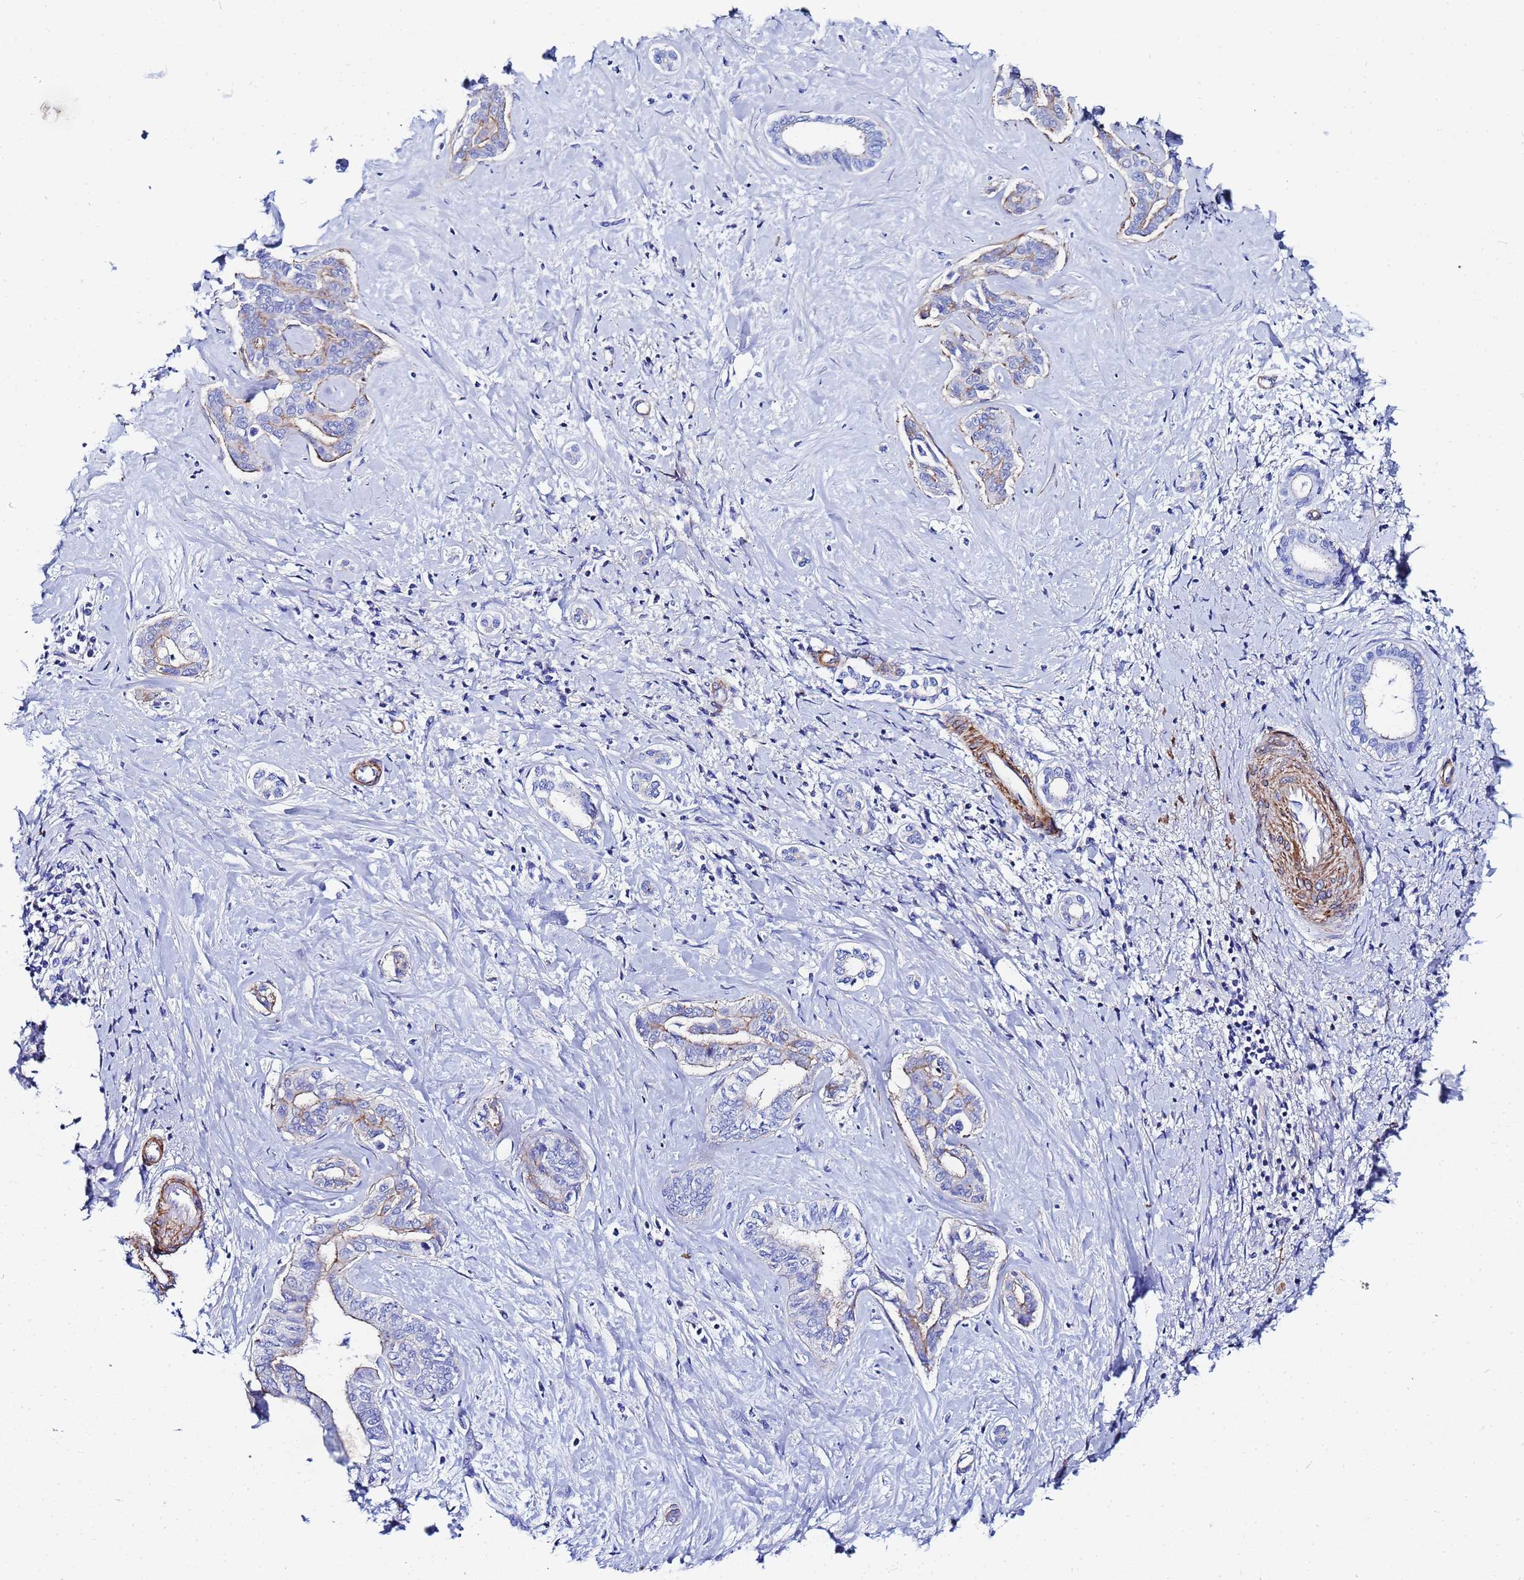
{"staining": {"intensity": "moderate", "quantity": "<25%", "location": "cytoplasmic/membranous"}, "tissue": "liver cancer", "cell_type": "Tumor cells", "image_type": "cancer", "snomed": [{"axis": "morphology", "description": "Cholangiocarcinoma"}, {"axis": "topography", "description": "Liver"}], "caption": "A low amount of moderate cytoplasmic/membranous staining is seen in approximately <25% of tumor cells in liver cancer tissue.", "gene": "RAB39B", "patient": {"sex": "female", "age": 77}}